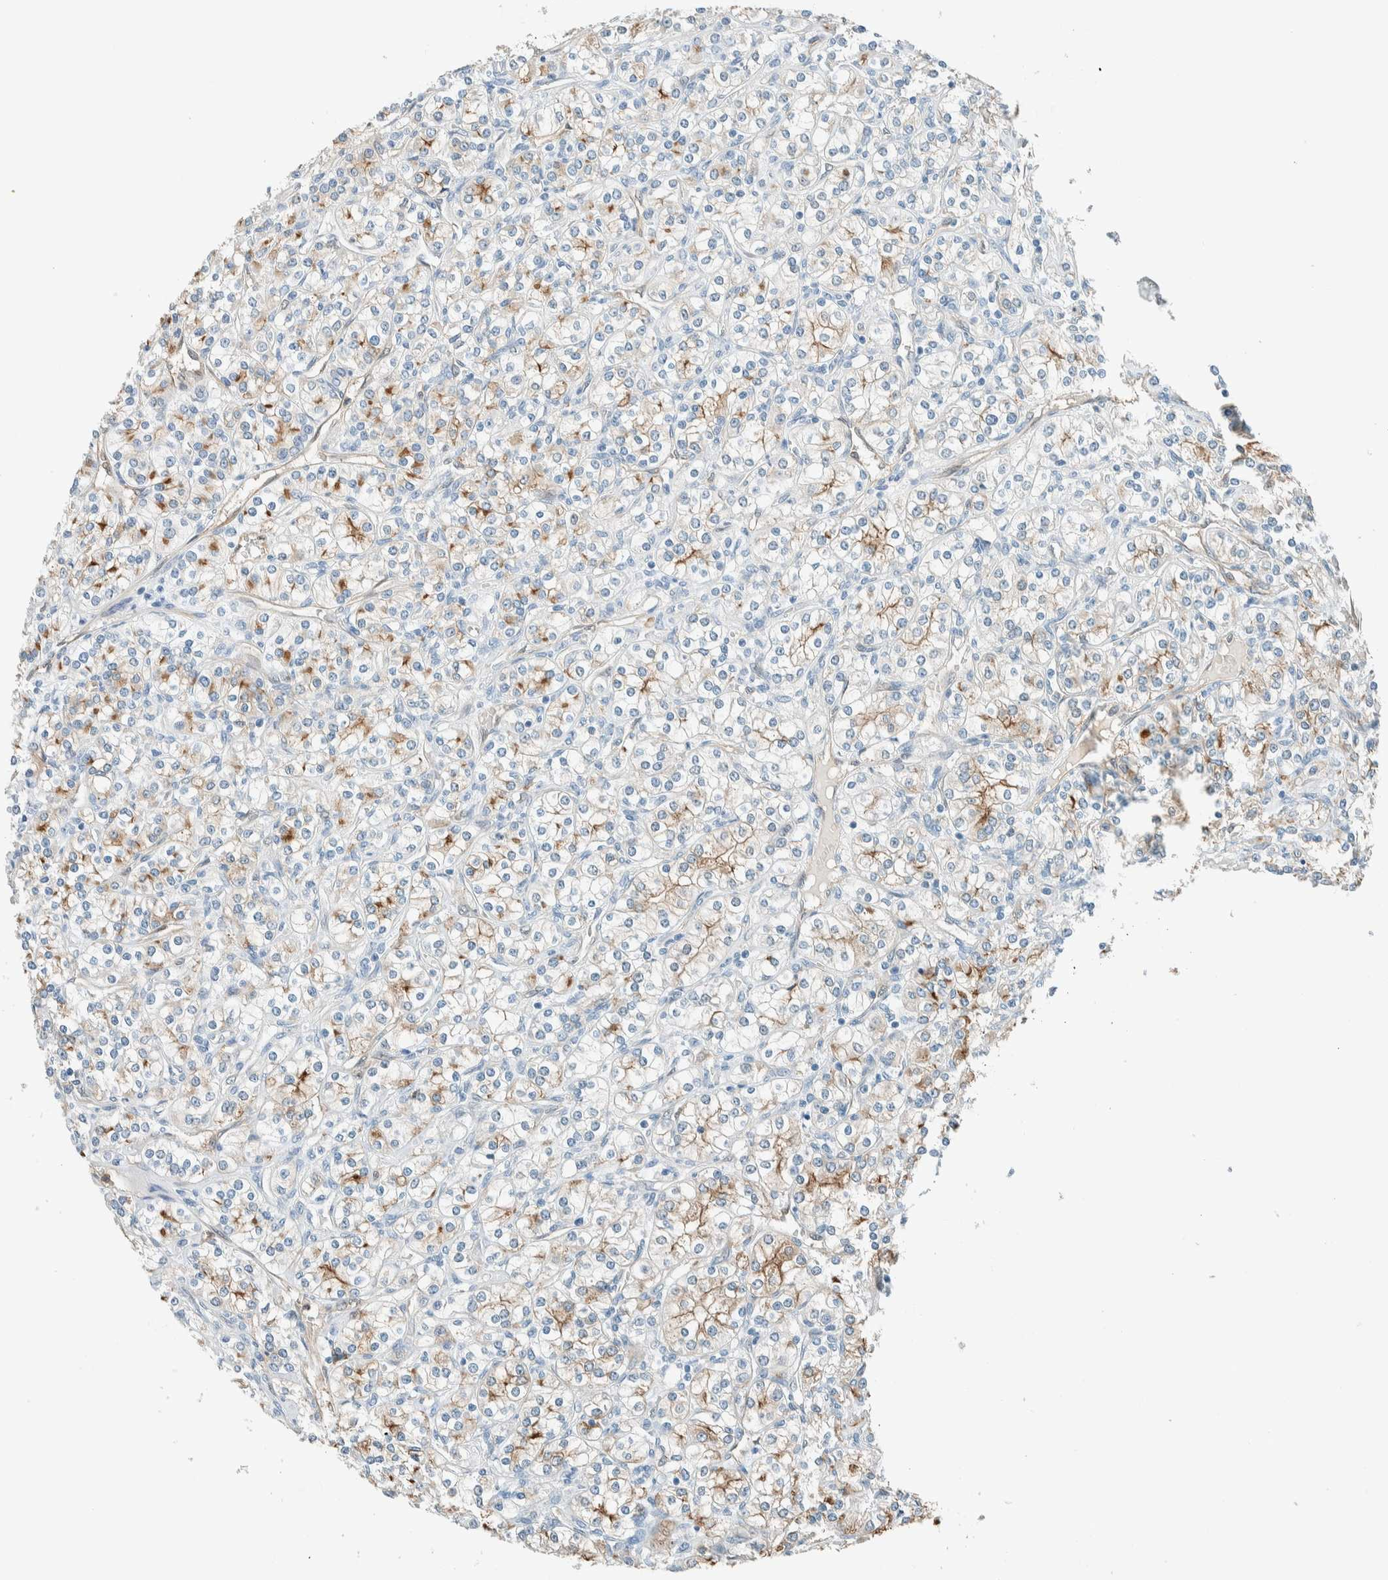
{"staining": {"intensity": "moderate", "quantity": "<25%", "location": "cytoplasmic/membranous"}, "tissue": "renal cancer", "cell_type": "Tumor cells", "image_type": "cancer", "snomed": [{"axis": "morphology", "description": "Adenocarcinoma, NOS"}, {"axis": "topography", "description": "Kidney"}], "caption": "An IHC photomicrograph of neoplastic tissue is shown. Protein staining in brown shows moderate cytoplasmic/membranous positivity in renal cancer (adenocarcinoma) within tumor cells.", "gene": "NXN", "patient": {"sex": "male", "age": 77}}